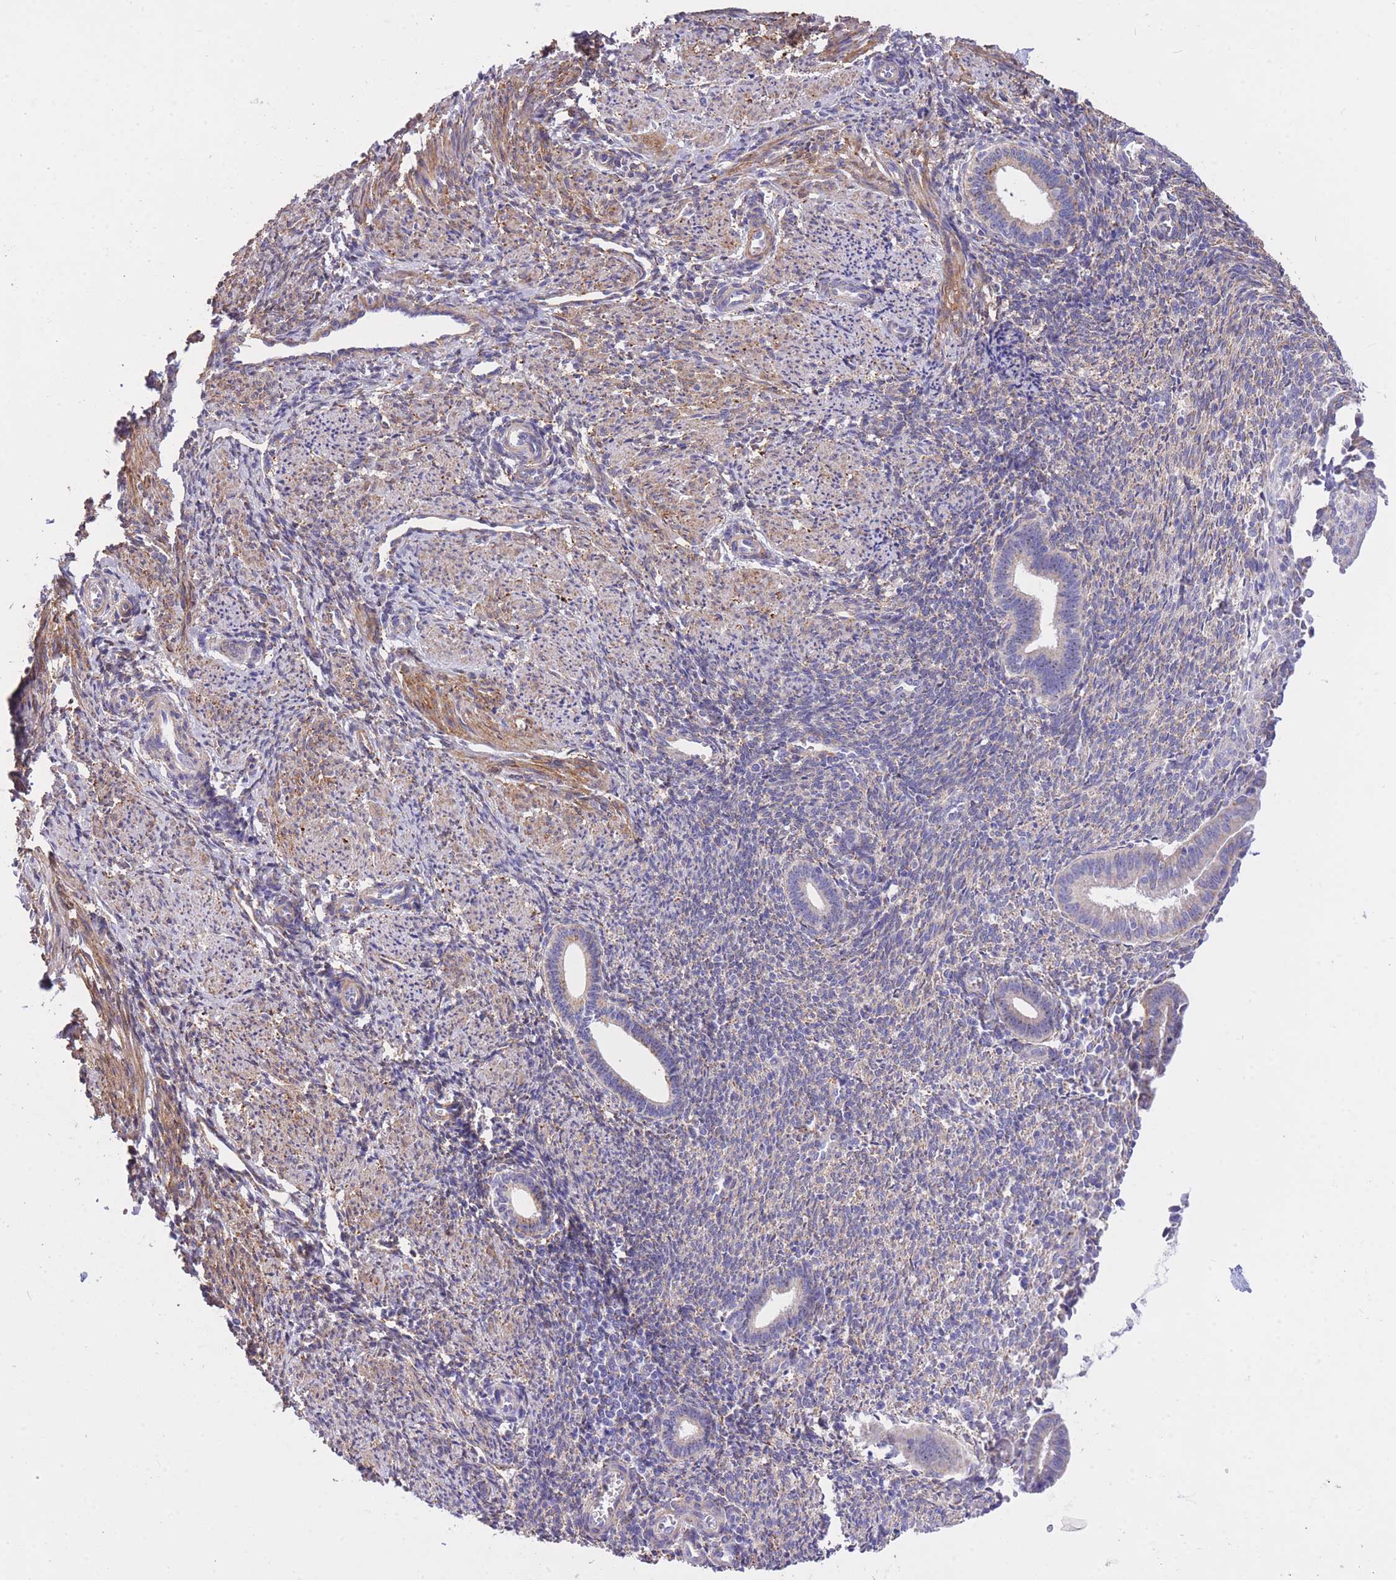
{"staining": {"intensity": "negative", "quantity": "none", "location": "none"}, "tissue": "endometrium", "cell_type": "Cells in endometrial stroma", "image_type": "normal", "snomed": [{"axis": "morphology", "description": "Normal tissue, NOS"}, {"axis": "topography", "description": "Endometrium"}], "caption": "High magnification brightfield microscopy of normal endometrium stained with DAB (brown) and counterstained with hematoxylin (blue): cells in endometrial stroma show no significant positivity.", "gene": "PGM1", "patient": {"sex": "female", "age": 32}}